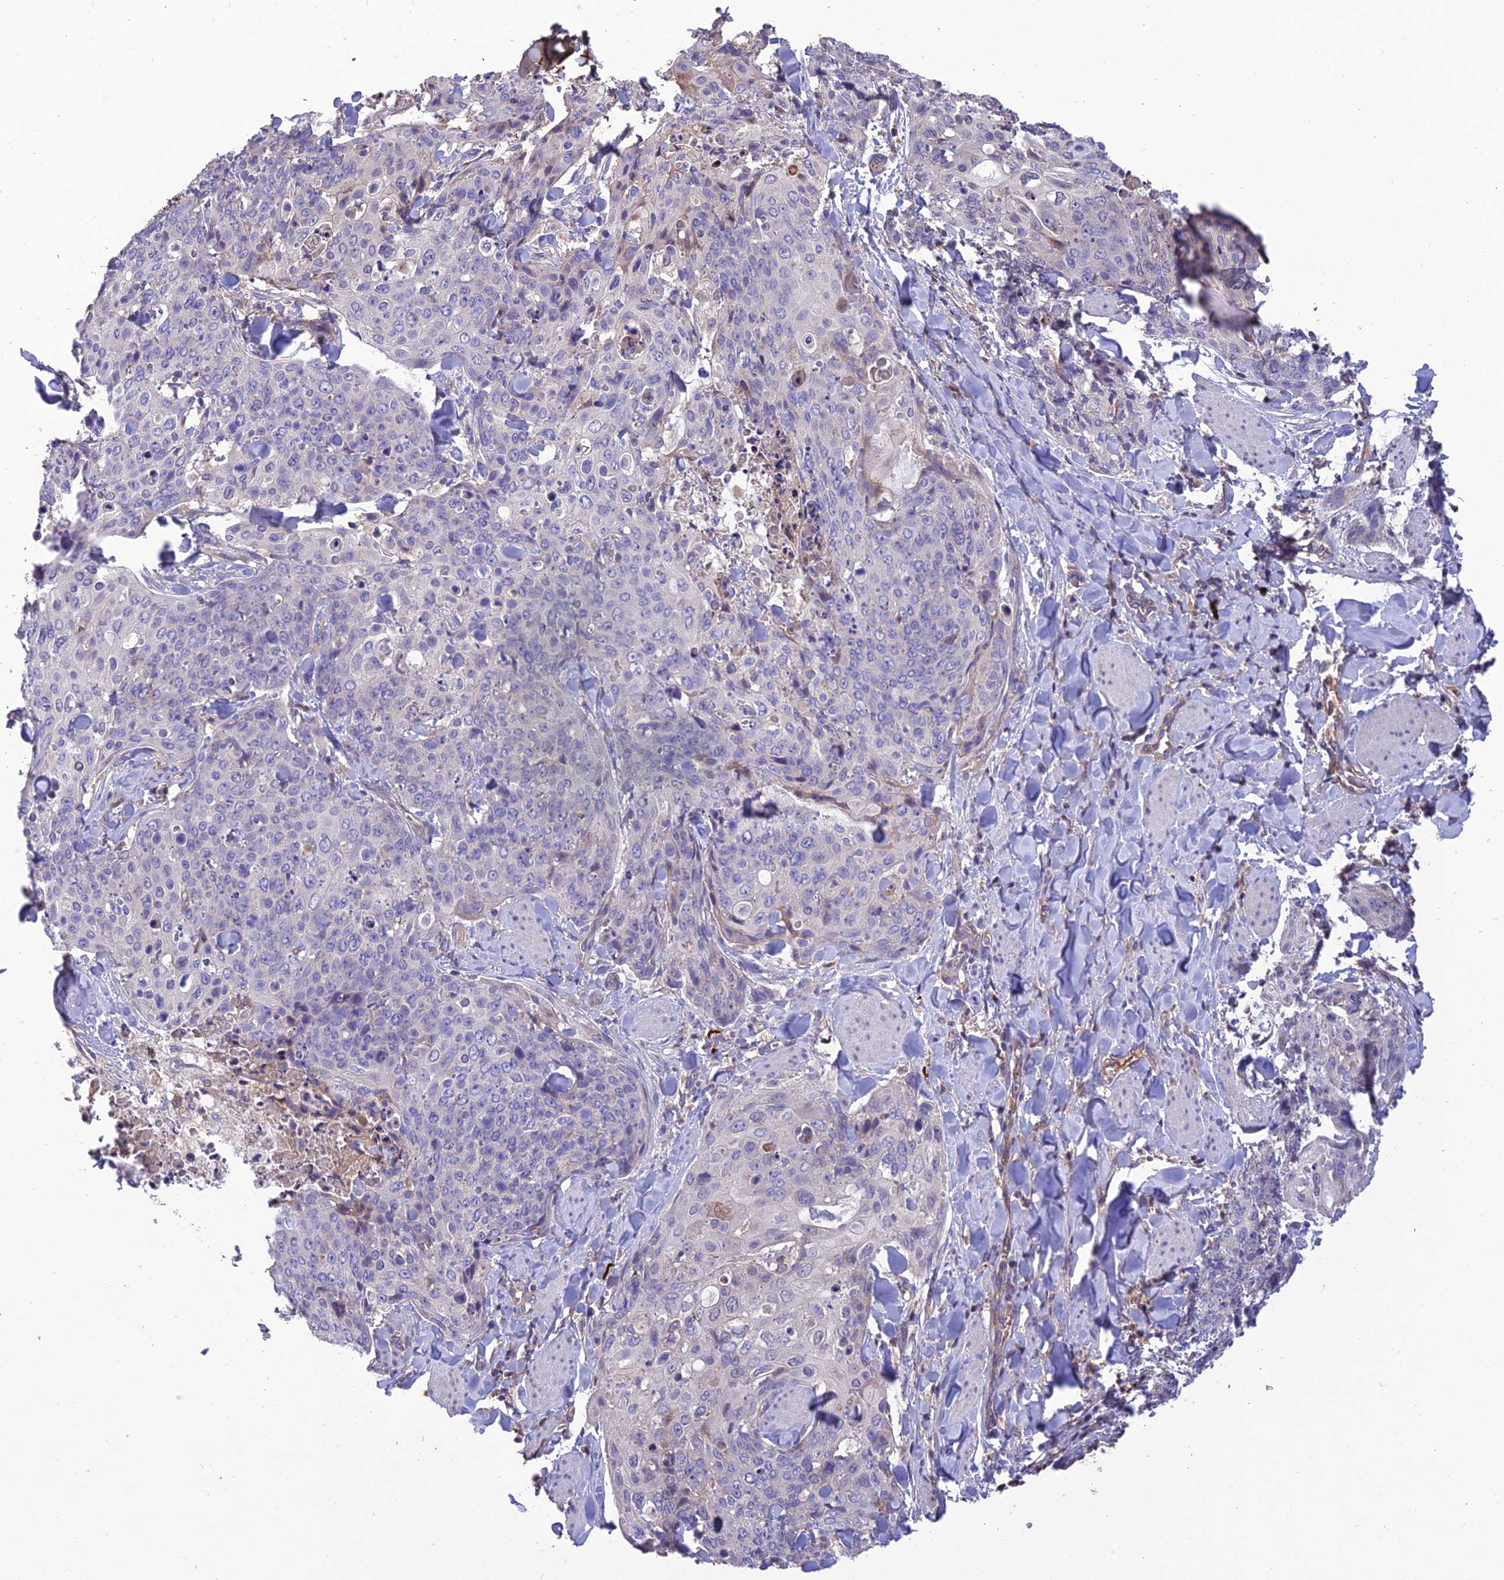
{"staining": {"intensity": "negative", "quantity": "none", "location": "none"}, "tissue": "skin cancer", "cell_type": "Tumor cells", "image_type": "cancer", "snomed": [{"axis": "morphology", "description": "Squamous cell carcinoma, NOS"}, {"axis": "topography", "description": "Skin"}, {"axis": "topography", "description": "Vulva"}], "caption": "Tumor cells are negative for brown protein staining in skin cancer (squamous cell carcinoma).", "gene": "MIOS", "patient": {"sex": "female", "age": 85}}